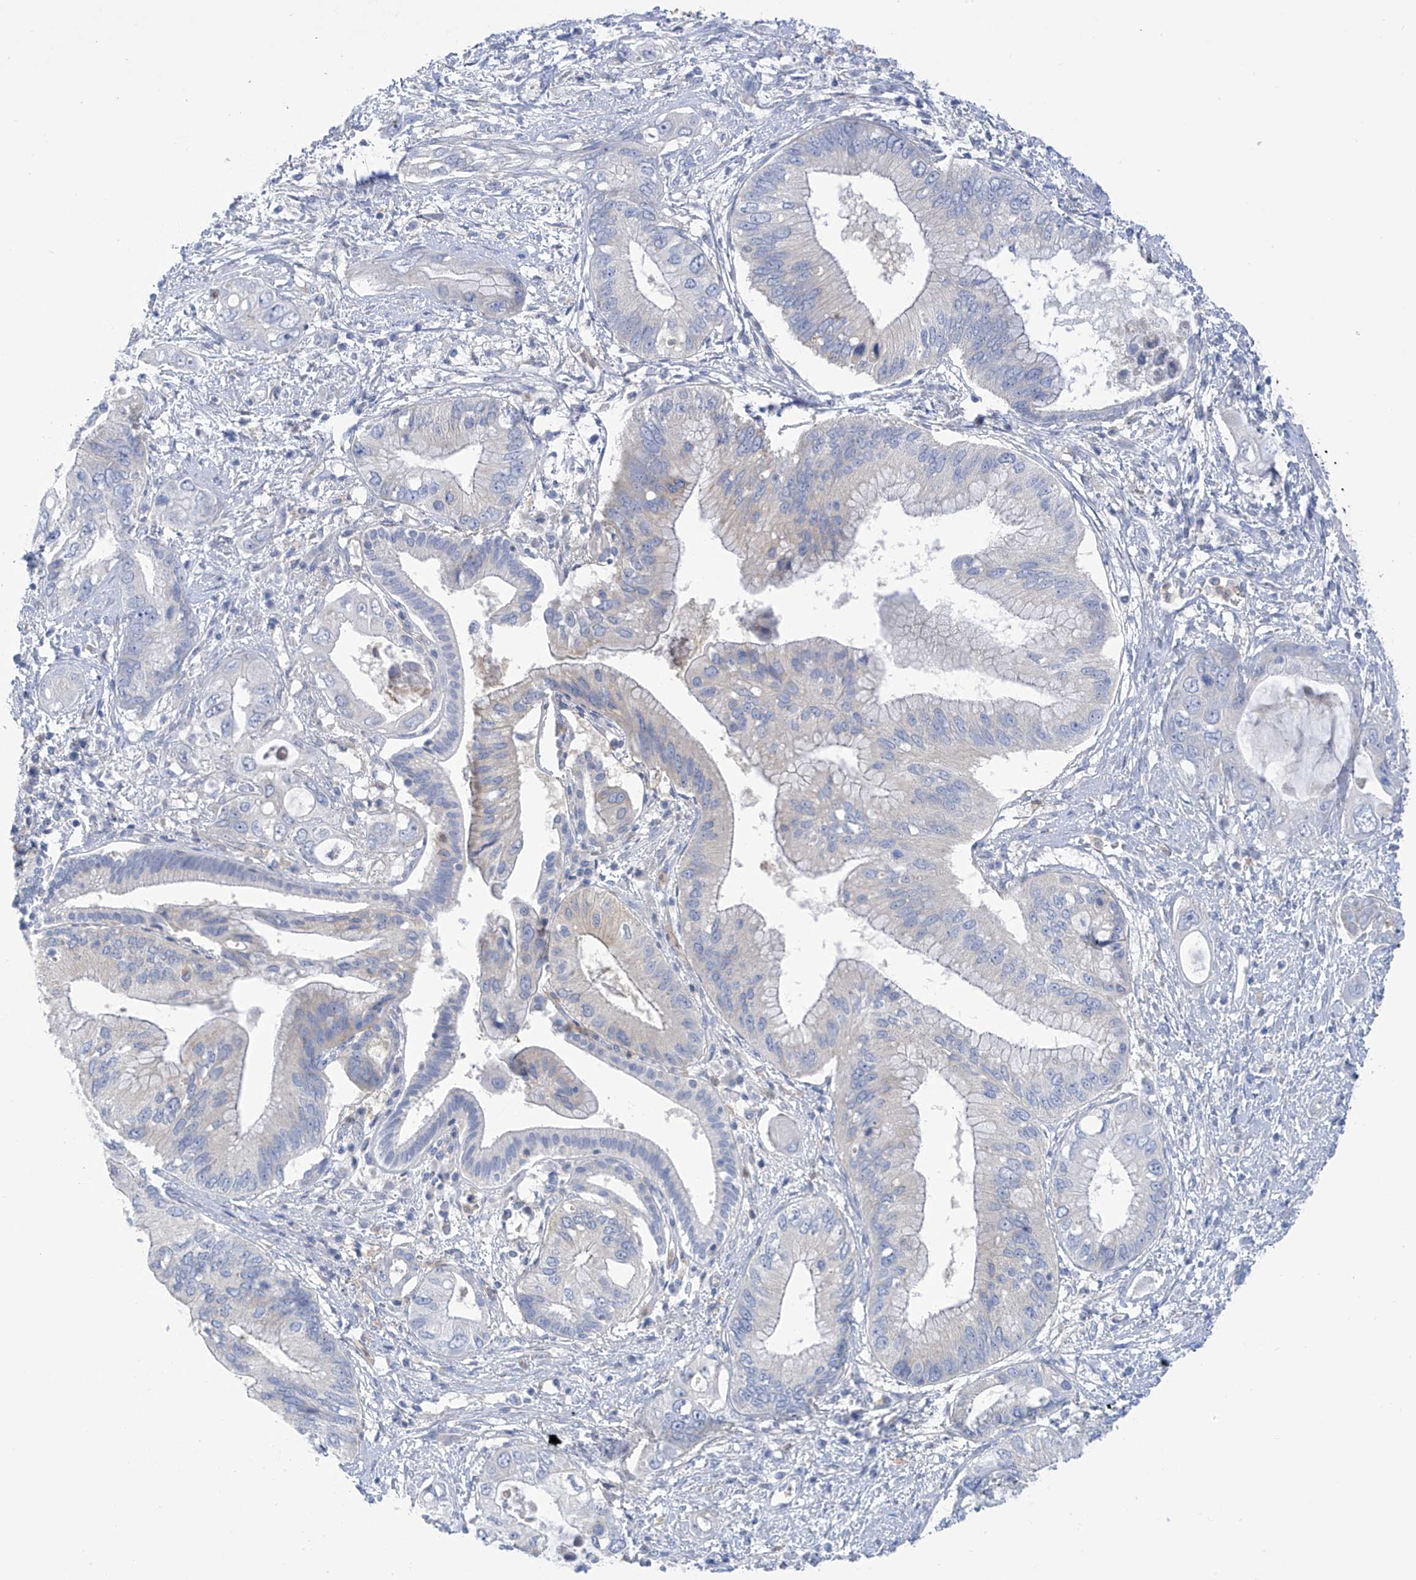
{"staining": {"intensity": "negative", "quantity": "none", "location": "none"}, "tissue": "pancreatic cancer", "cell_type": "Tumor cells", "image_type": "cancer", "snomed": [{"axis": "morphology", "description": "Inflammation, NOS"}, {"axis": "morphology", "description": "Adenocarcinoma, NOS"}, {"axis": "topography", "description": "Pancreas"}], "caption": "There is no significant positivity in tumor cells of pancreatic cancer.", "gene": "FABP2", "patient": {"sex": "female", "age": 56}}